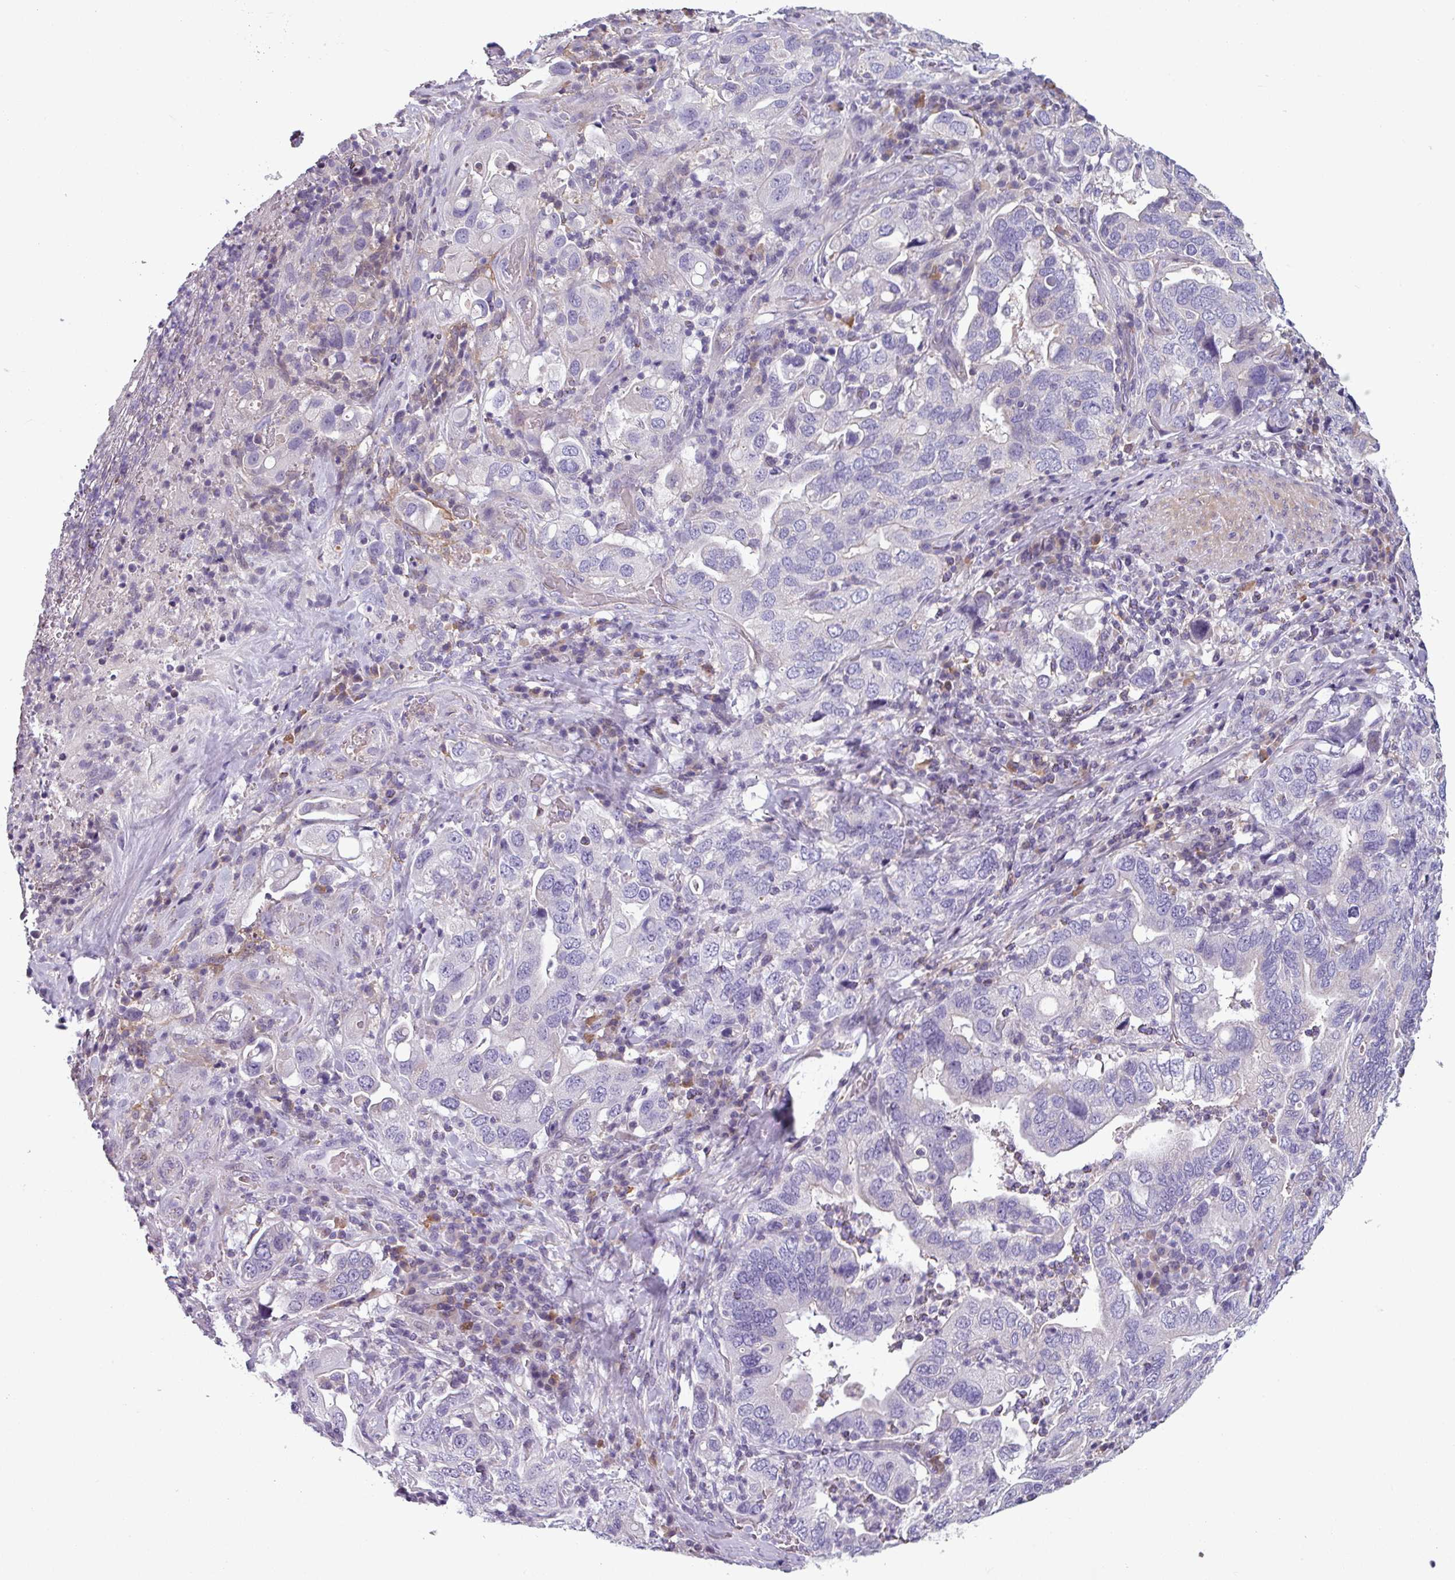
{"staining": {"intensity": "negative", "quantity": "none", "location": "none"}, "tissue": "stomach cancer", "cell_type": "Tumor cells", "image_type": "cancer", "snomed": [{"axis": "morphology", "description": "Adenocarcinoma, NOS"}, {"axis": "topography", "description": "Stomach, upper"}], "caption": "This is a photomicrograph of IHC staining of stomach cancer, which shows no staining in tumor cells. (Stains: DAB IHC with hematoxylin counter stain, Microscopy: brightfield microscopy at high magnification).", "gene": "TMEM132A", "patient": {"sex": "male", "age": 62}}